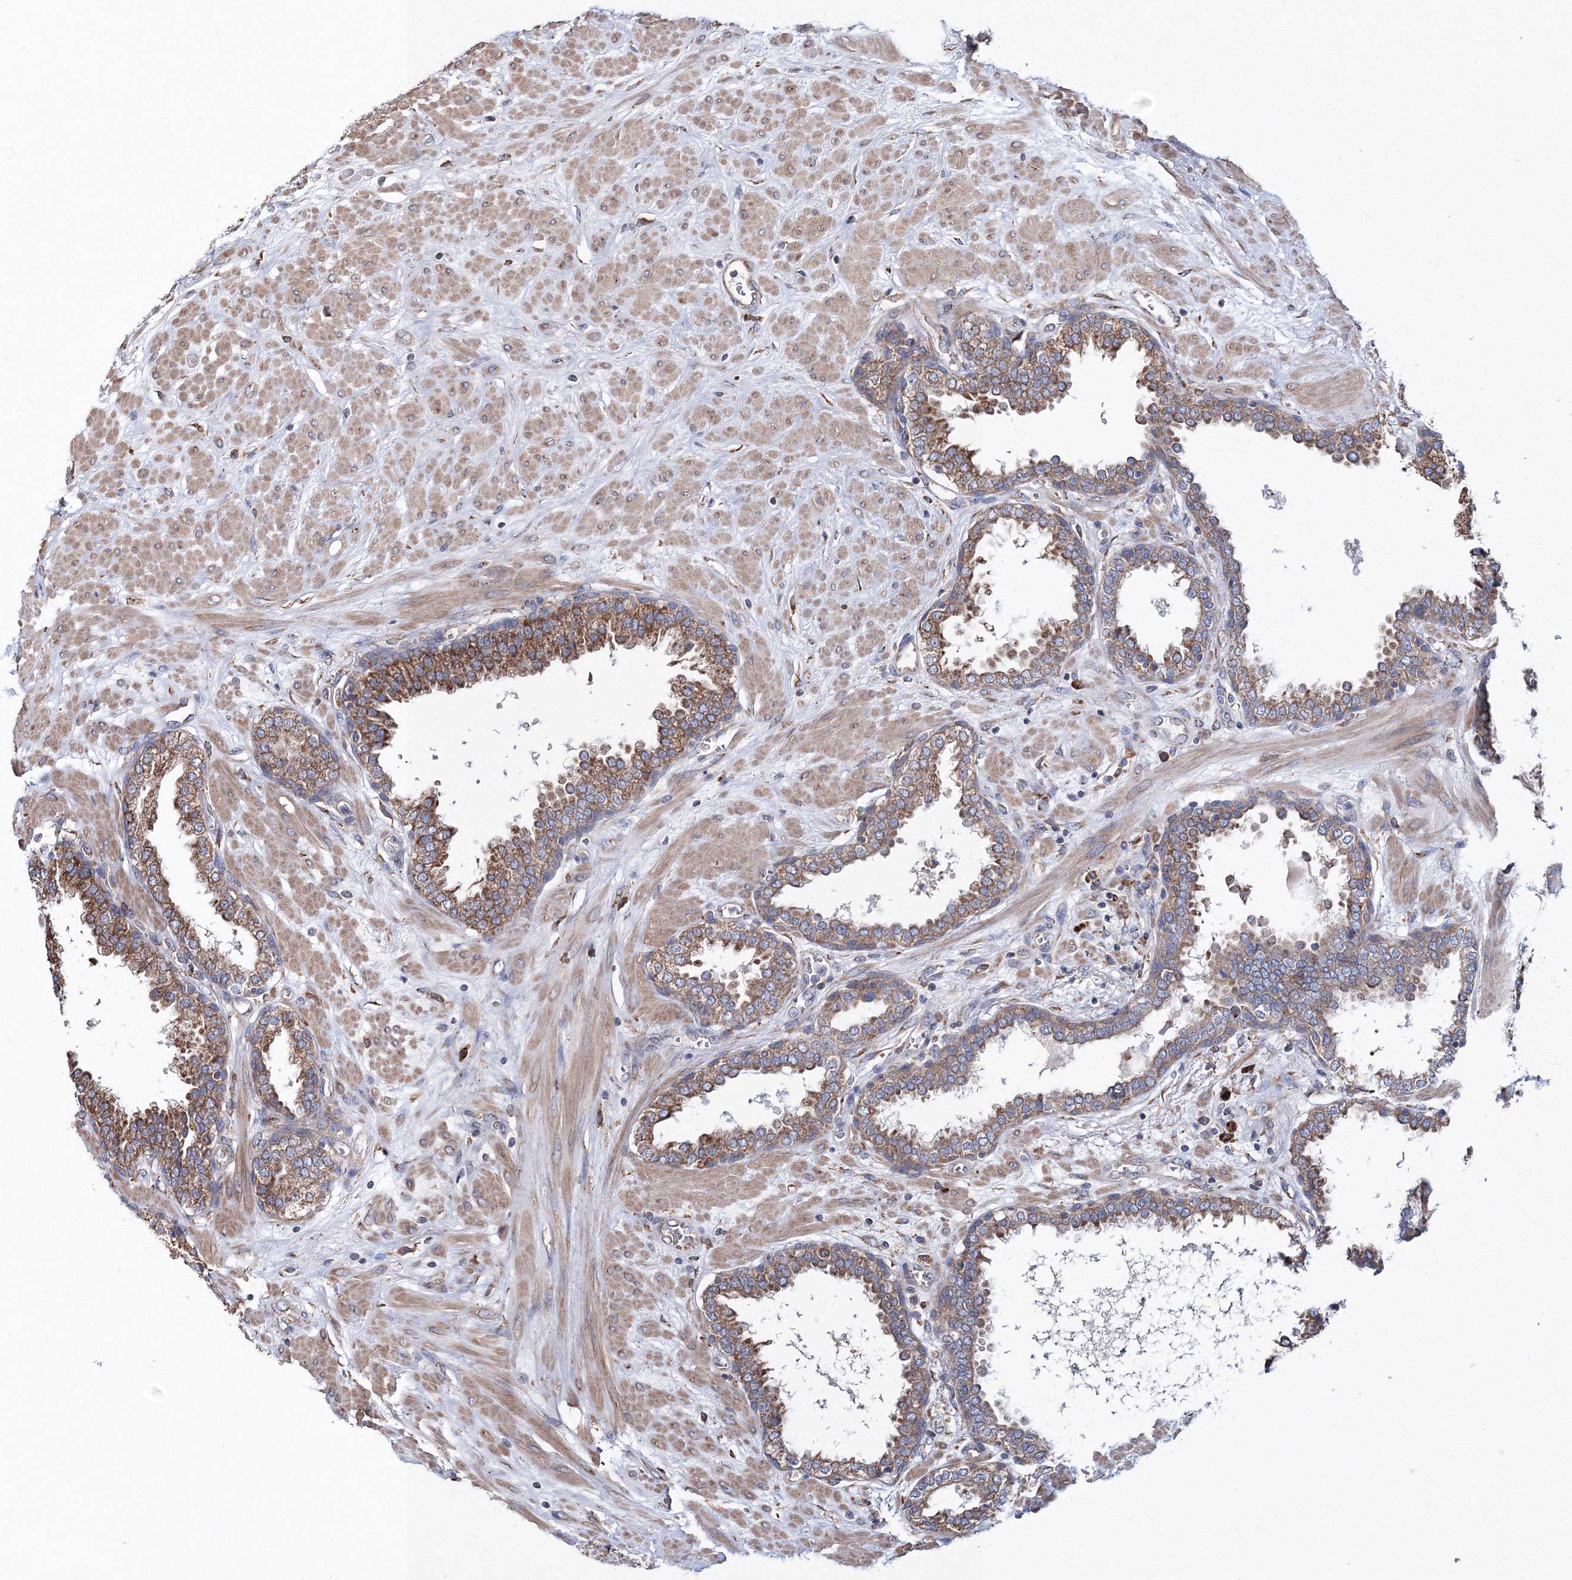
{"staining": {"intensity": "moderate", "quantity": "25%-75%", "location": "cytoplasmic/membranous"}, "tissue": "prostate", "cell_type": "Glandular cells", "image_type": "normal", "snomed": [{"axis": "morphology", "description": "Normal tissue, NOS"}, {"axis": "topography", "description": "Prostate"}], "caption": "Glandular cells display medium levels of moderate cytoplasmic/membranous expression in about 25%-75% of cells in normal human prostate.", "gene": "VPS8", "patient": {"sex": "male", "age": 51}}